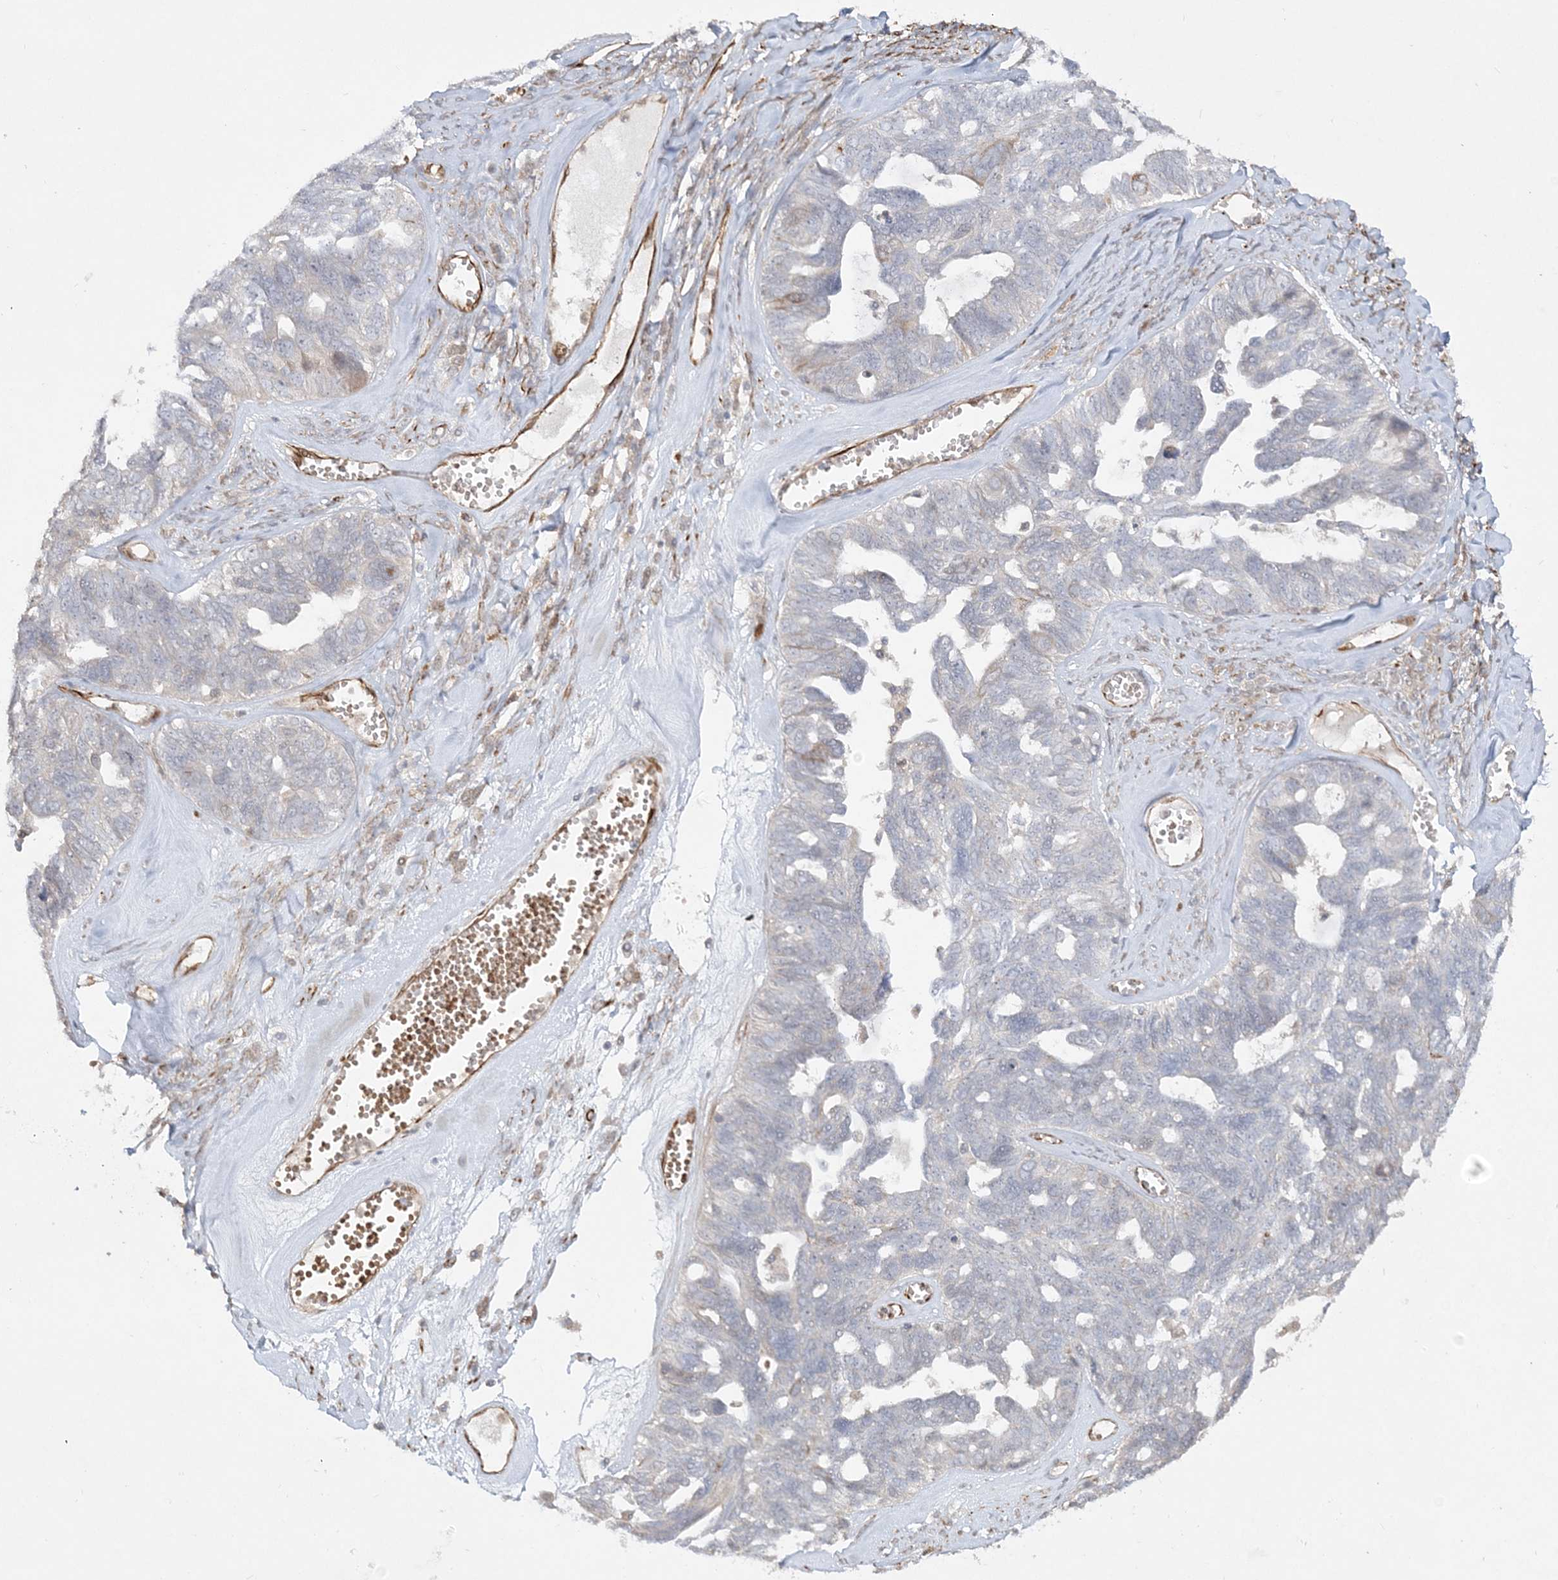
{"staining": {"intensity": "weak", "quantity": "<25%", "location": "cytoplasmic/membranous"}, "tissue": "ovarian cancer", "cell_type": "Tumor cells", "image_type": "cancer", "snomed": [{"axis": "morphology", "description": "Cystadenocarcinoma, serous, NOS"}, {"axis": "topography", "description": "Ovary"}], "caption": "Immunohistochemistry of ovarian cancer (serous cystadenocarcinoma) exhibits no staining in tumor cells.", "gene": "INPP1", "patient": {"sex": "female", "age": 79}}